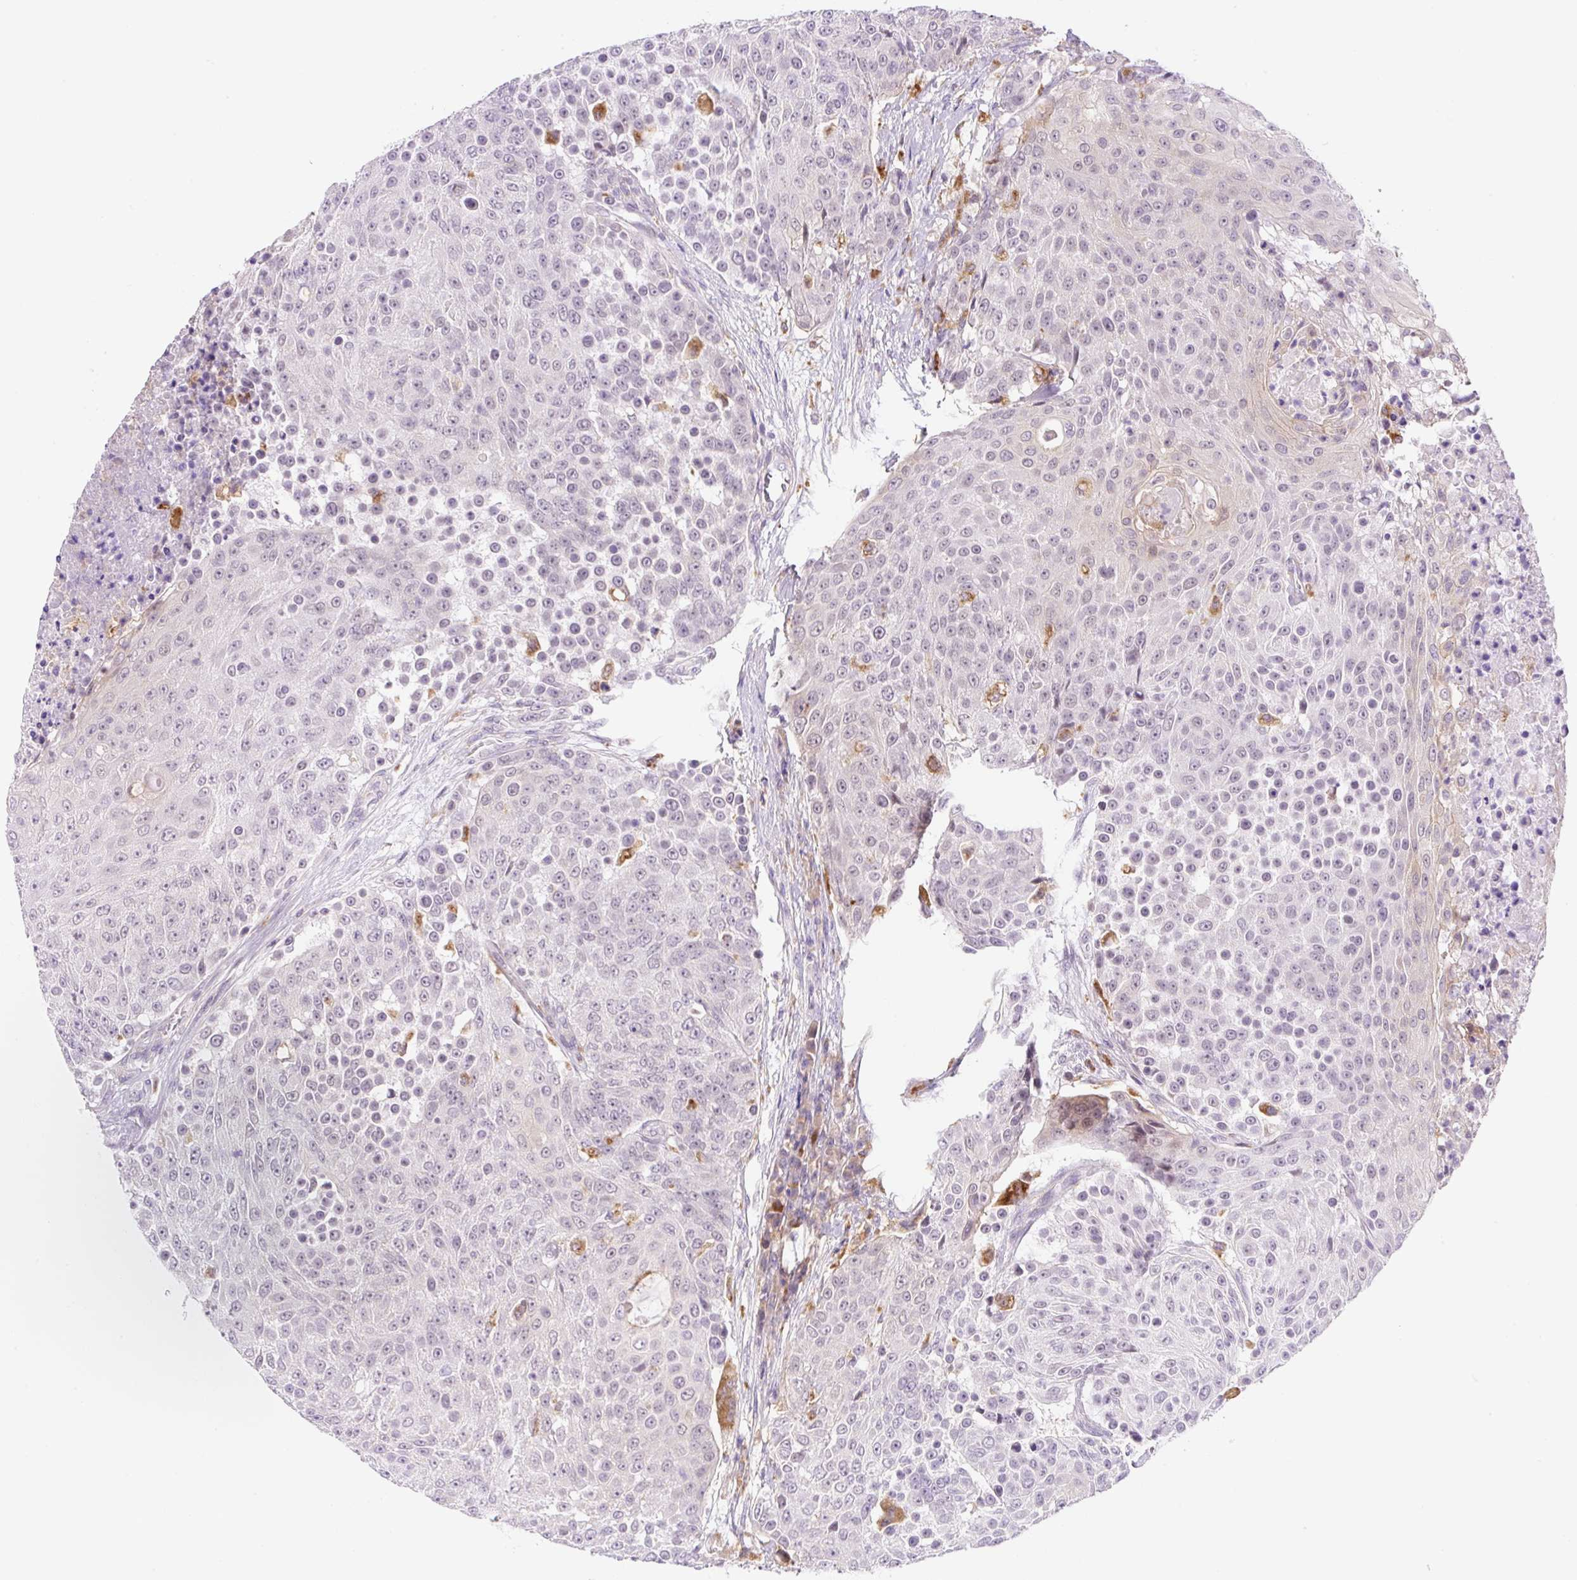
{"staining": {"intensity": "negative", "quantity": "none", "location": "none"}, "tissue": "urothelial cancer", "cell_type": "Tumor cells", "image_type": "cancer", "snomed": [{"axis": "morphology", "description": "Urothelial carcinoma, High grade"}, {"axis": "topography", "description": "Urinary bladder"}], "caption": "There is no significant positivity in tumor cells of urothelial cancer.", "gene": "CEBPZOS", "patient": {"sex": "female", "age": 63}}